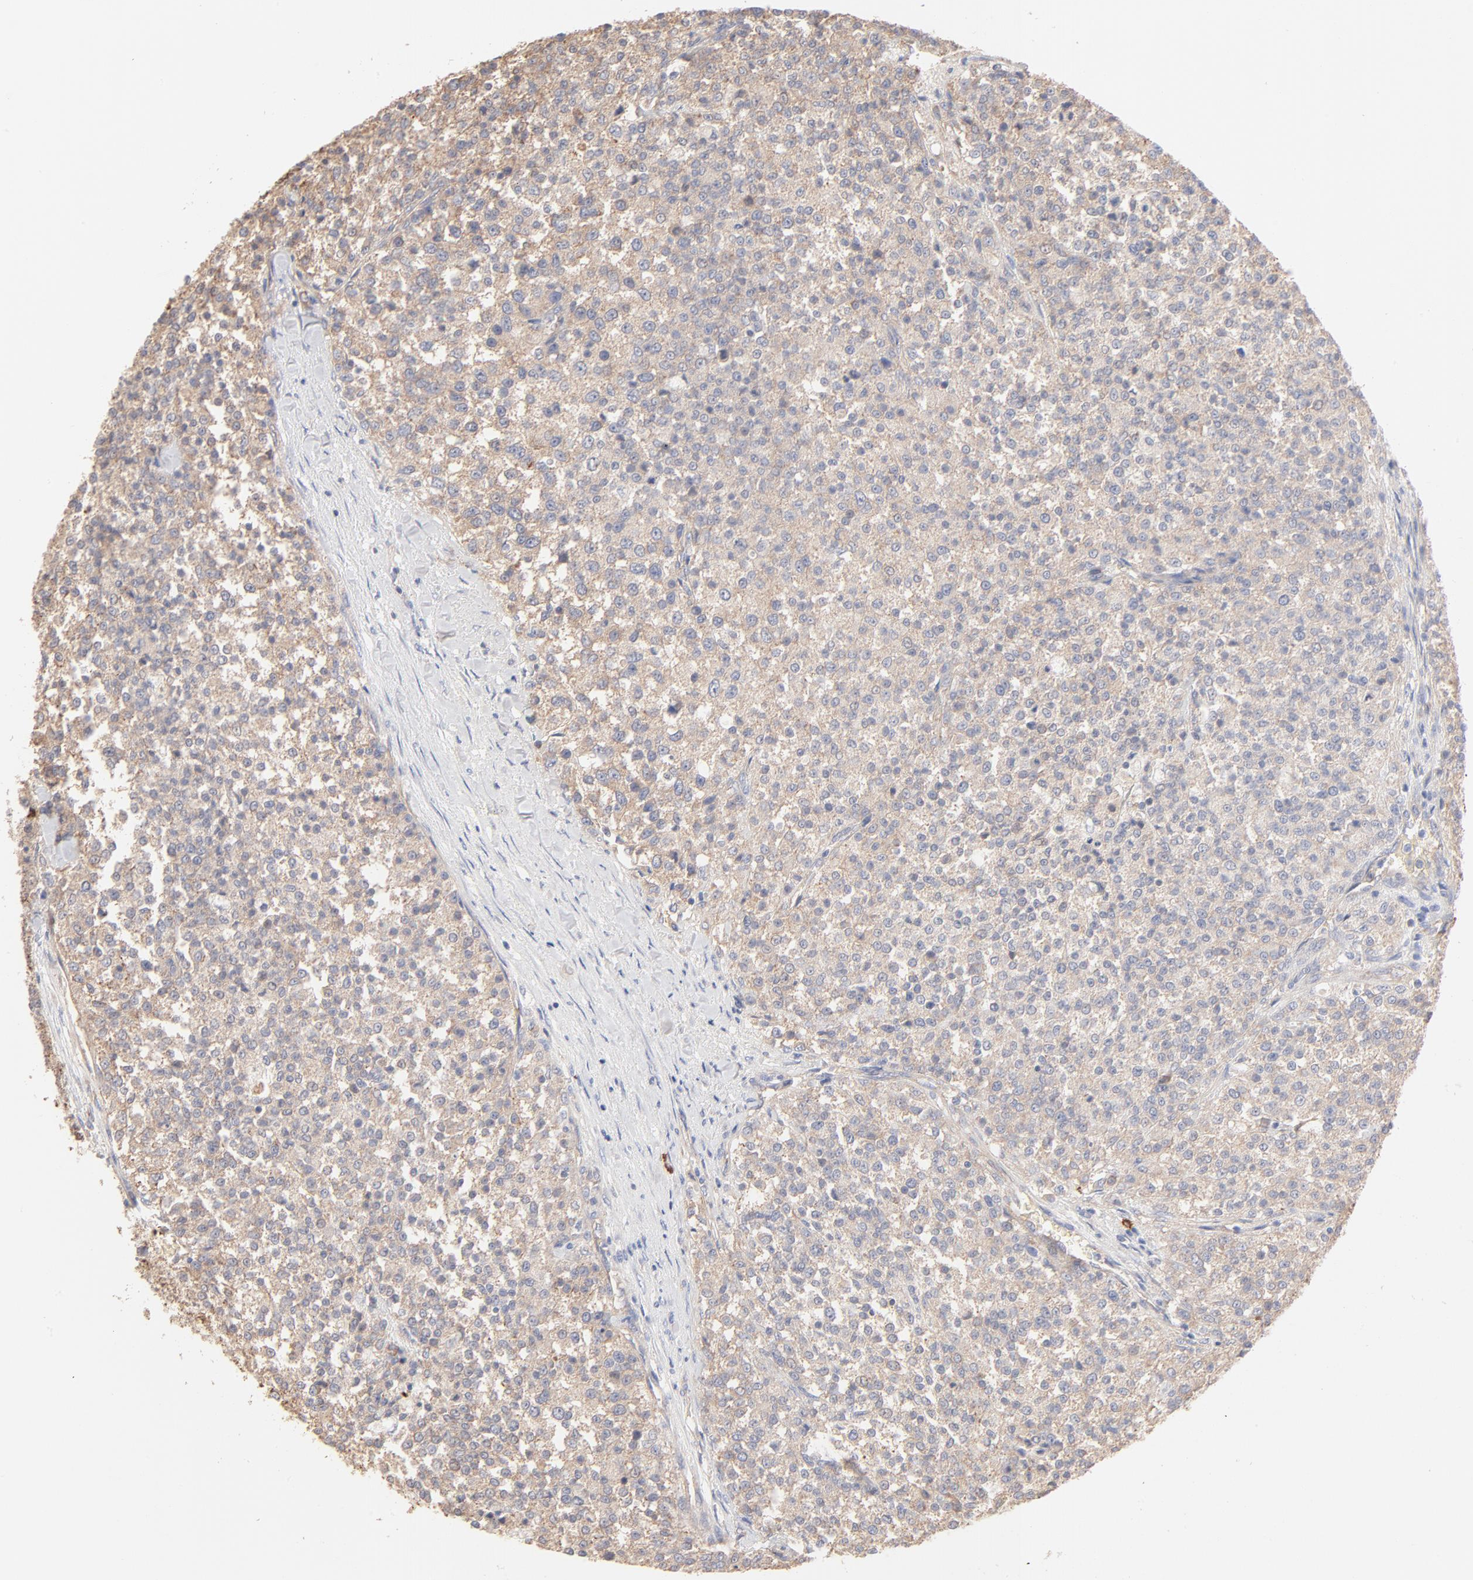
{"staining": {"intensity": "weak", "quantity": ">75%", "location": "cytoplasmic/membranous"}, "tissue": "testis cancer", "cell_type": "Tumor cells", "image_type": "cancer", "snomed": [{"axis": "morphology", "description": "Seminoma, NOS"}, {"axis": "topography", "description": "Testis"}], "caption": "Testis cancer stained with a brown dye demonstrates weak cytoplasmic/membranous positive staining in approximately >75% of tumor cells.", "gene": "SPTB", "patient": {"sex": "male", "age": 59}}